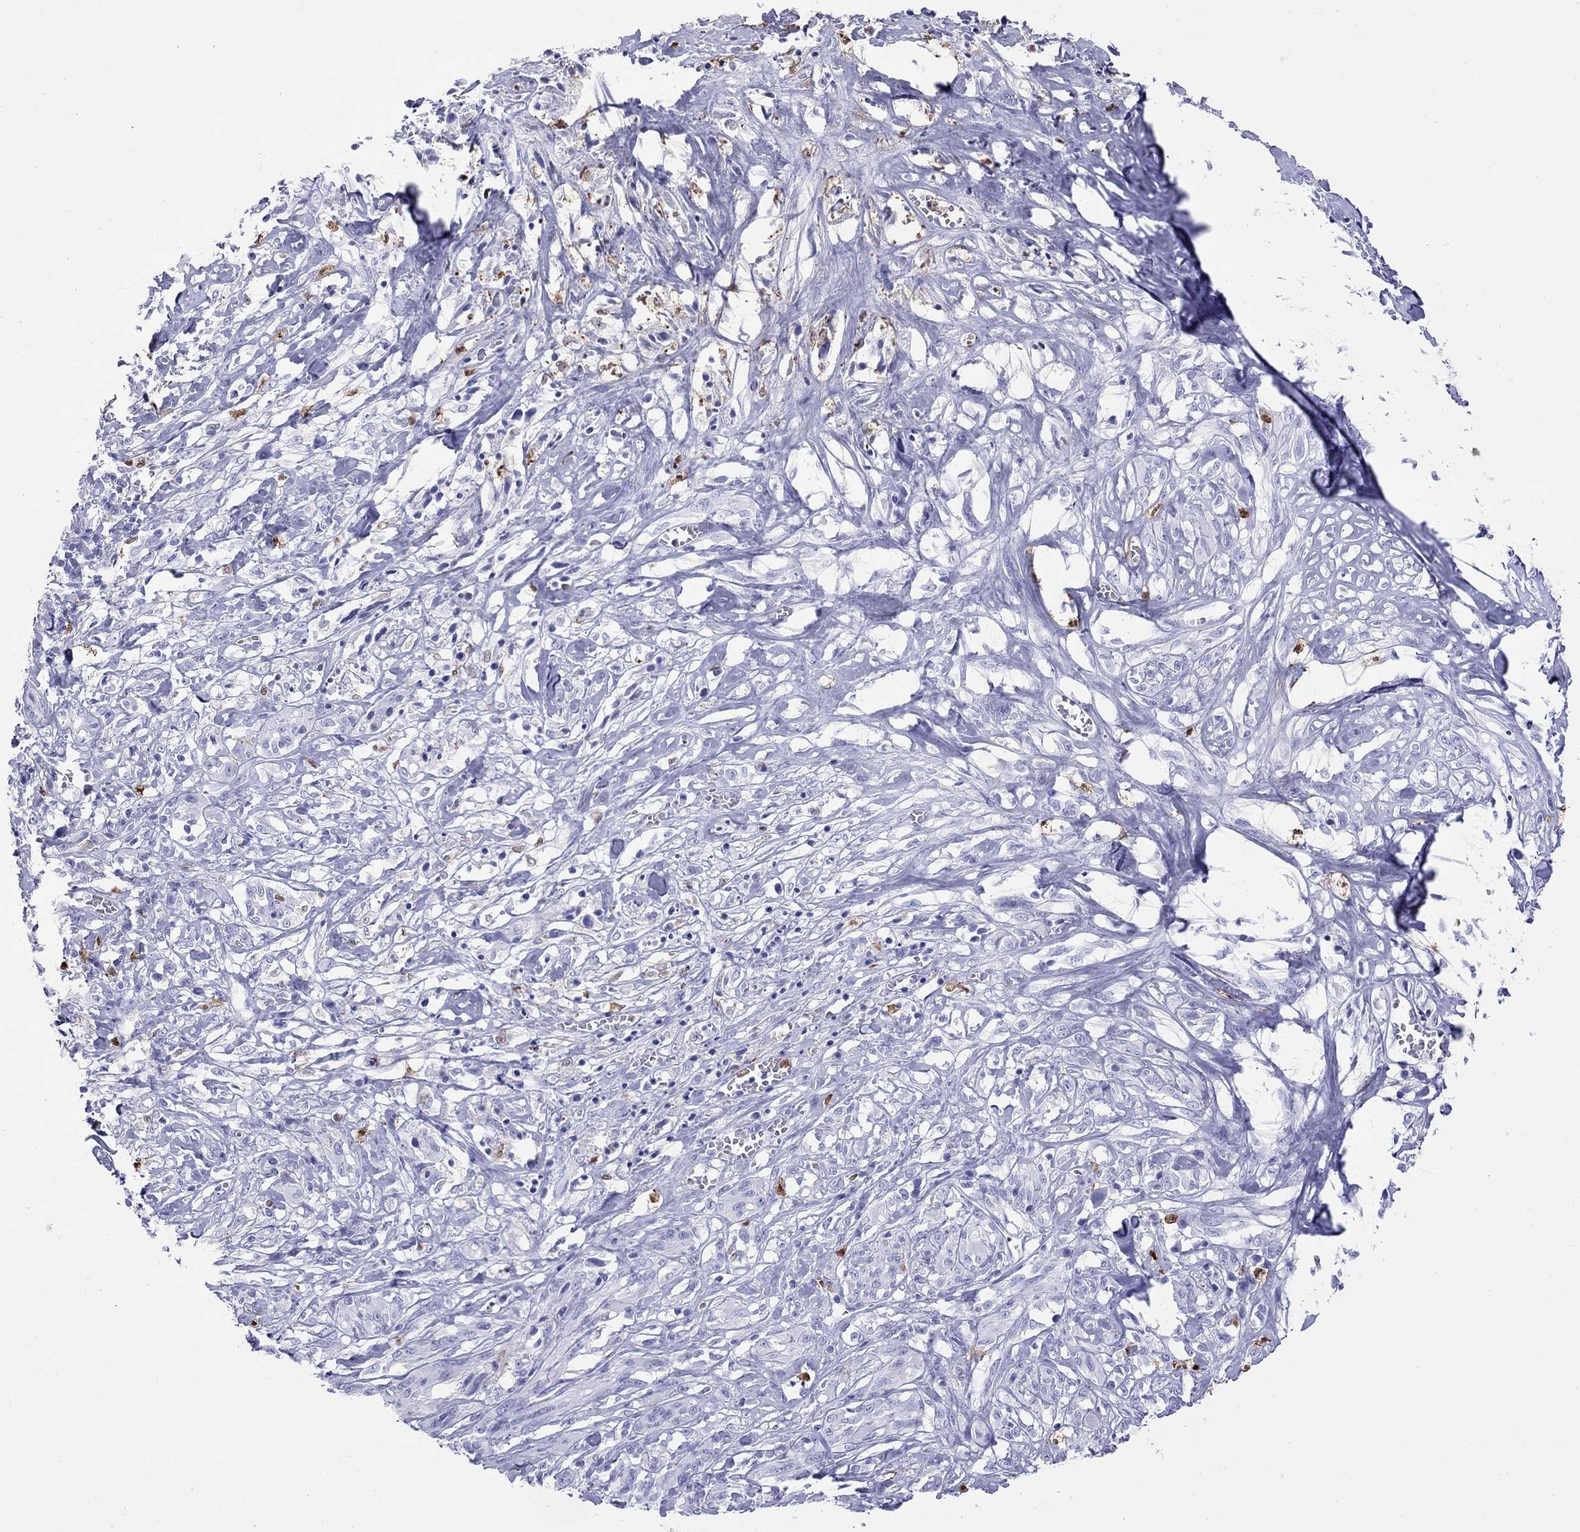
{"staining": {"intensity": "negative", "quantity": "none", "location": "none"}, "tissue": "melanoma", "cell_type": "Tumor cells", "image_type": "cancer", "snomed": [{"axis": "morphology", "description": "Malignant melanoma, NOS"}, {"axis": "topography", "description": "Skin"}], "caption": "Protein analysis of malignant melanoma reveals no significant expression in tumor cells. (DAB (3,3'-diaminobenzidine) immunohistochemistry with hematoxylin counter stain).", "gene": "SLAMF1", "patient": {"sex": "female", "age": 91}}